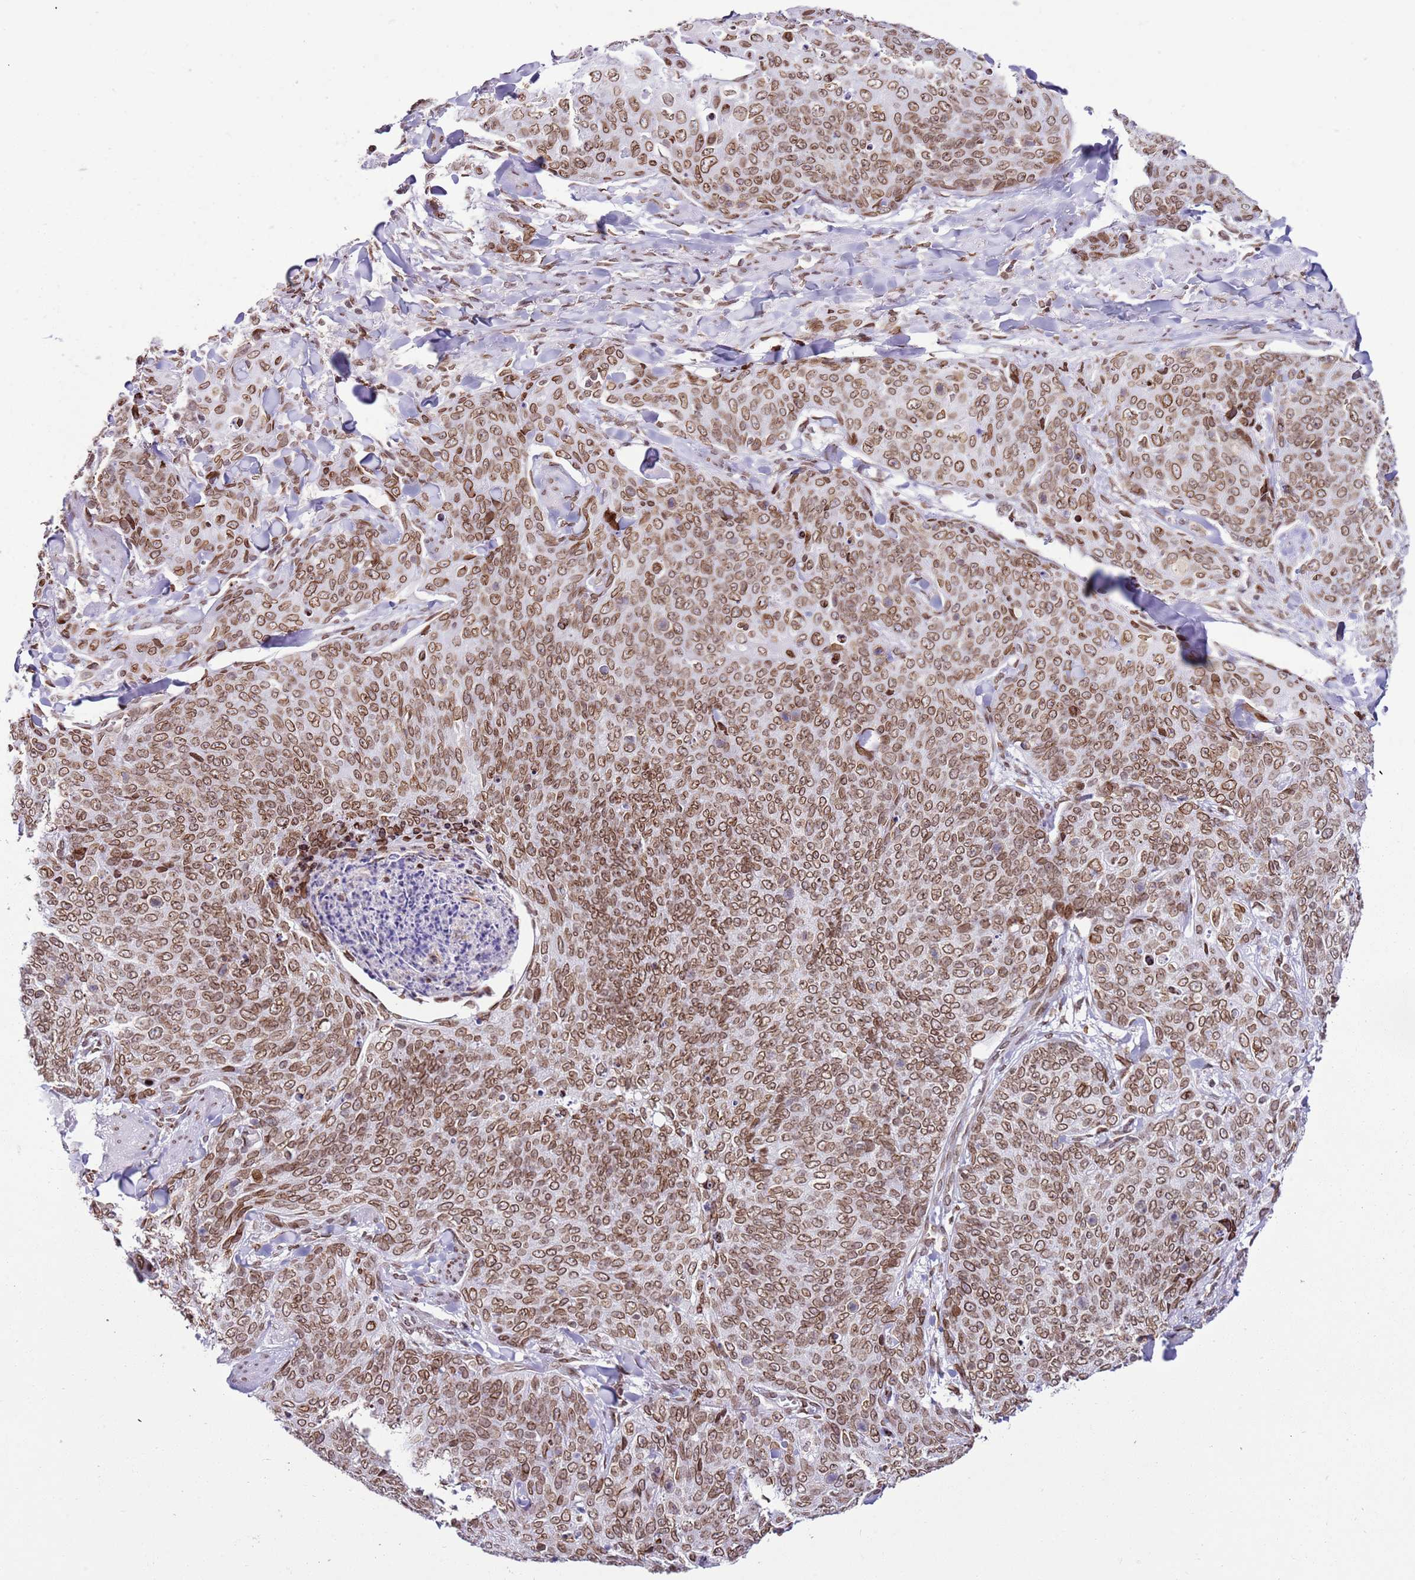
{"staining": {"intensity": "moderate", "quantity": ">75%", "location": "cytoplasmic/membranous,nuclear"}, "tissue": "skin cancer", "cell_type": "Tumor cells", "image_type": "cancer", "snomed": [{"axis": "morphology", "description": "Squamous cell carcinoma, NOS"}, {"axis": "topography", "description": "Skin"}, {"axis": "topography", "description": "Vulva"}], "caption": "Immunohistochemistry (IHC) micrograph of neoplastic tissue: skin cancer (squamous cell carcinoma) stained using immunohistochemistry displays medium levels of moderate protein expression localized specifically in the cytoplasmic/membranous and nuclear of tumor cells, appearing as a cytoplasmic/membranous and nuclear brown color.", "gene": "POU6F1", "patient": {"sex": "female", "age": 85}}